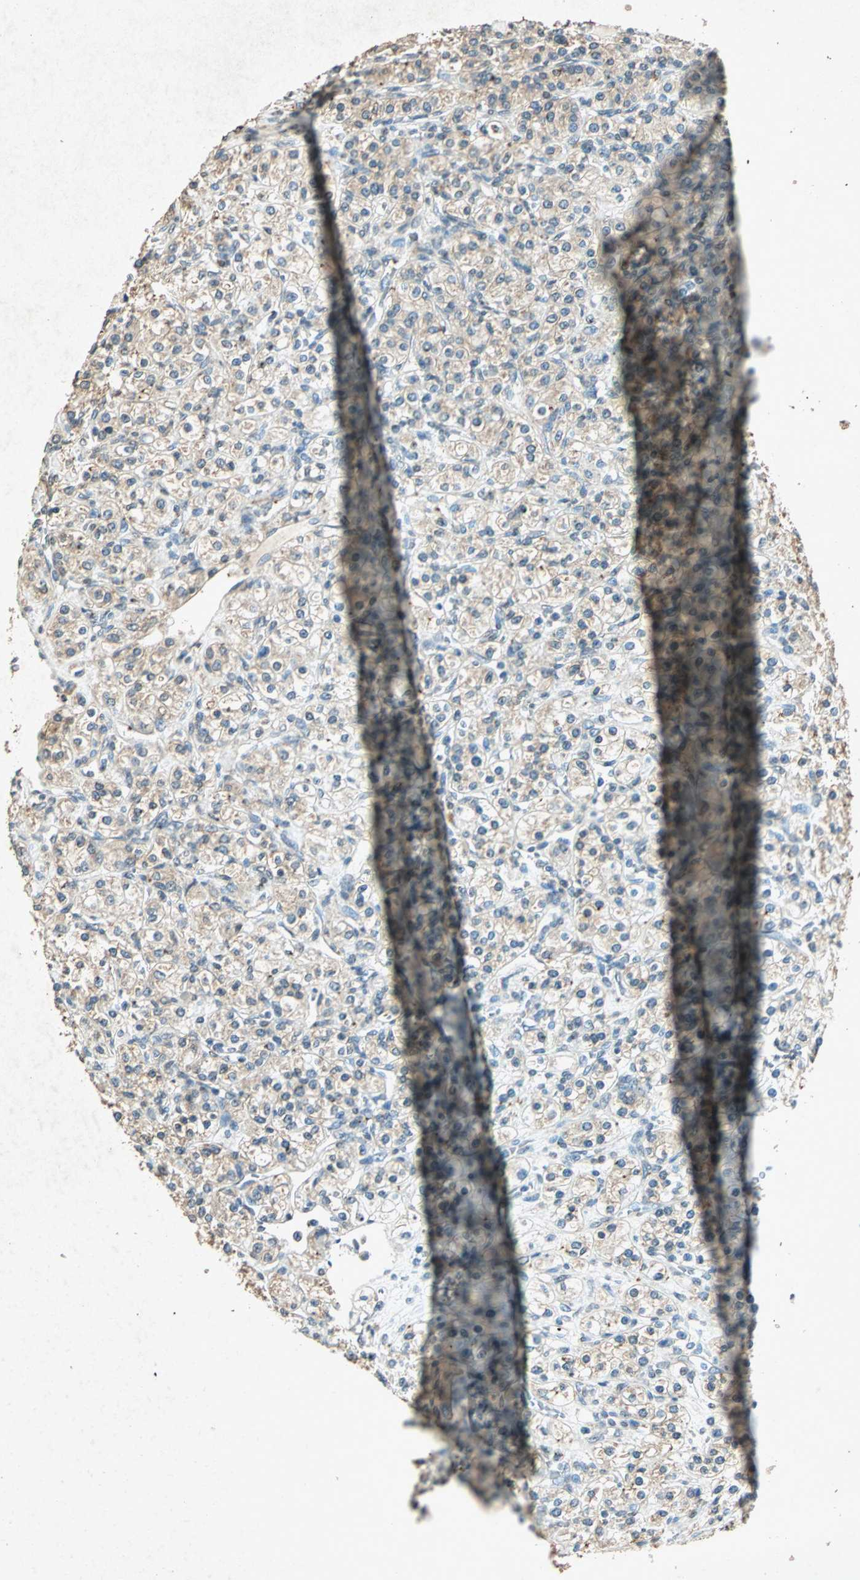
{"staining": {"intensity": "weak", "quantity": "25%-75%", "location": "cytoplasmic/membranous"}, "tissue": "renal cancer", "cell_type": "Tumor cells", "image_type": "cancer", "snomed": [{"axis": "morphology", "description": "Adenocarcinoma, NOS"}, {"axis": "topography", "description": "Kidney"}], "caption": "Brown immunohistochemical staining in renal cancer reveals weak cytoplasmic/membranous positivity in about 25%-75% of tumor cells. The staining was performed using DAB to visualize the protein expression in brown, while the nuclei were stained in blue with hematoxylin (Magnification: 20x).", "gene": "PSEN1", "patient": {"sex": "male", "age": 77}}